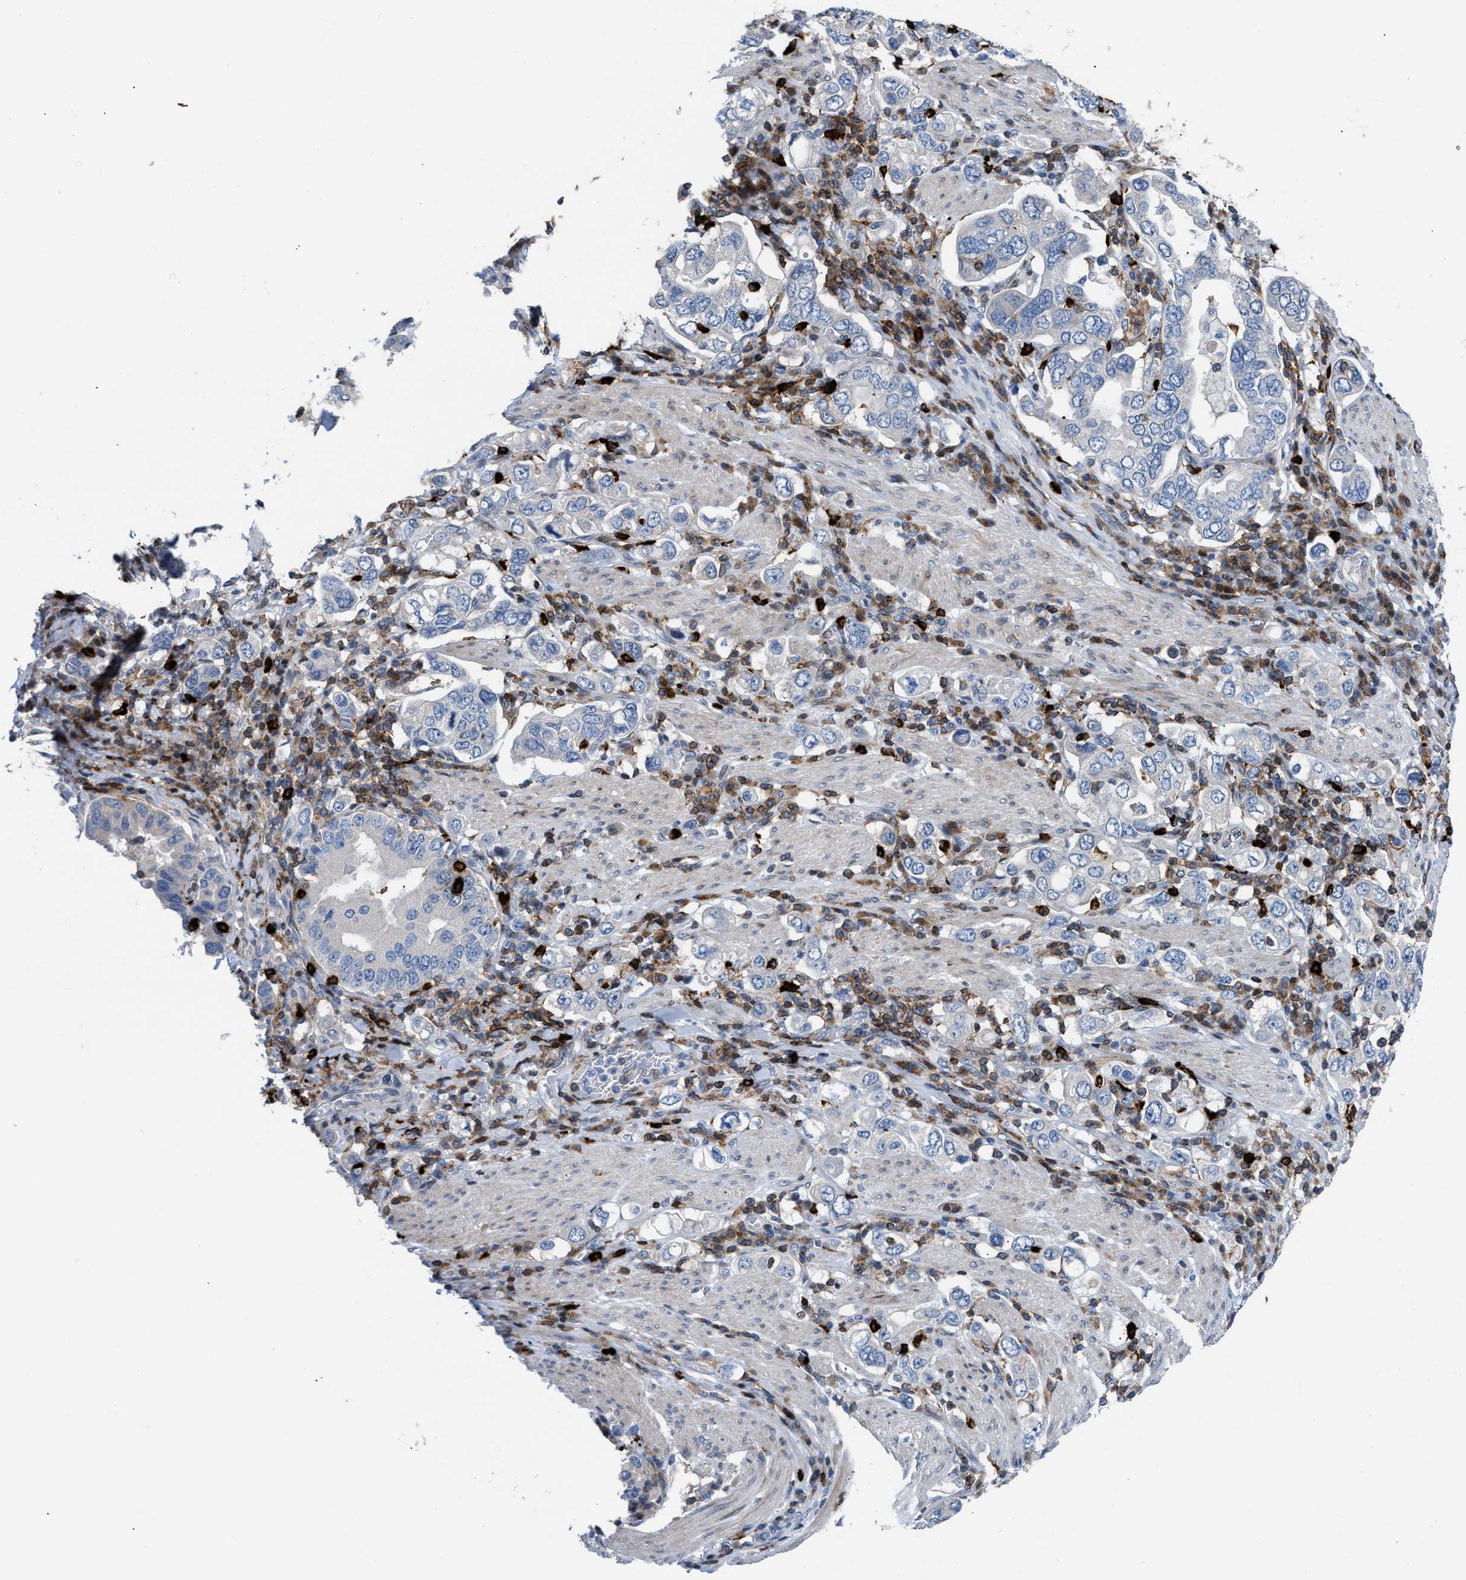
{"staining": {"intensity": "negative", "quantity": "none", "location": "none"}, "tissue": "stomach cancer", "cell_type": "Tumor cells", "image_type": "cancer", "snomed": [{"axis": "morphology", "description": "Adenocarcinoma, NOS"}, {"axis": "topography", "description": "Stomach, upper"}], "caption": "Tumor cells show no significant protein positivity in stomach cancer. (DAB immunohistochemistry with hematoxylin counter stain).", "gene": "ATP9A", "patient": {"sex": "male", "age": 62}}